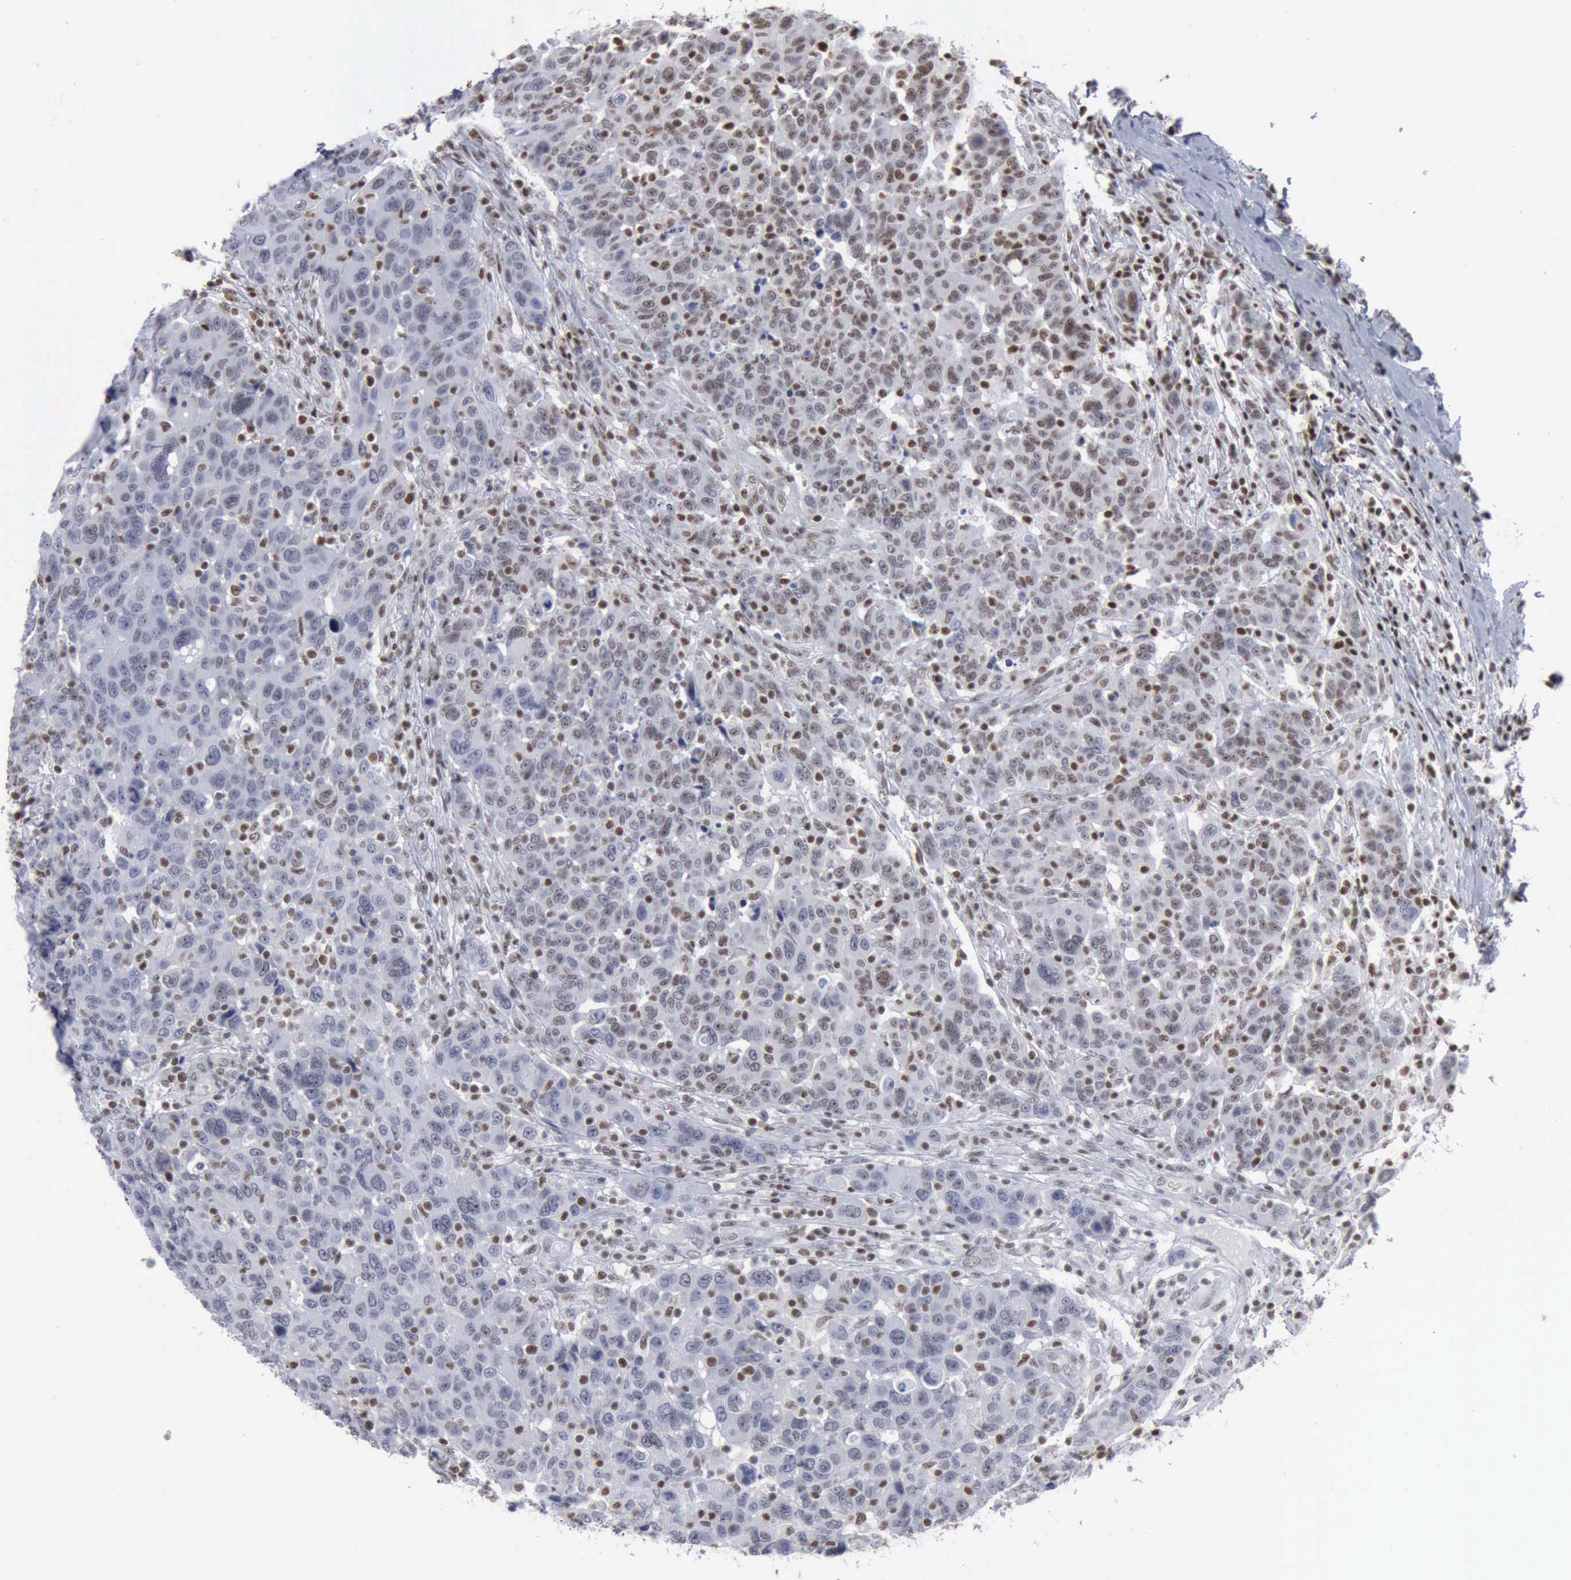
{"staining": {"intensity": "moderate", "quantity": "<25%", "location": "nuclear"}, "tissue": "breast cancer", "cell_type": "Tumor cells", "image_type": "cancer", "snomed": [{"axis": "morphology", "description": "Duct carcinoma"}, {"axis": "topography", "description": "Breast"}], "caption": "A histopathology image showing moderate nuclear staining in about <25% of tumor cells in breast intraductal carcinoma, as visualized by brown immunohistochemical staining.", "gene": "XPA", "patient": {"sex": "female", "age": 37}}